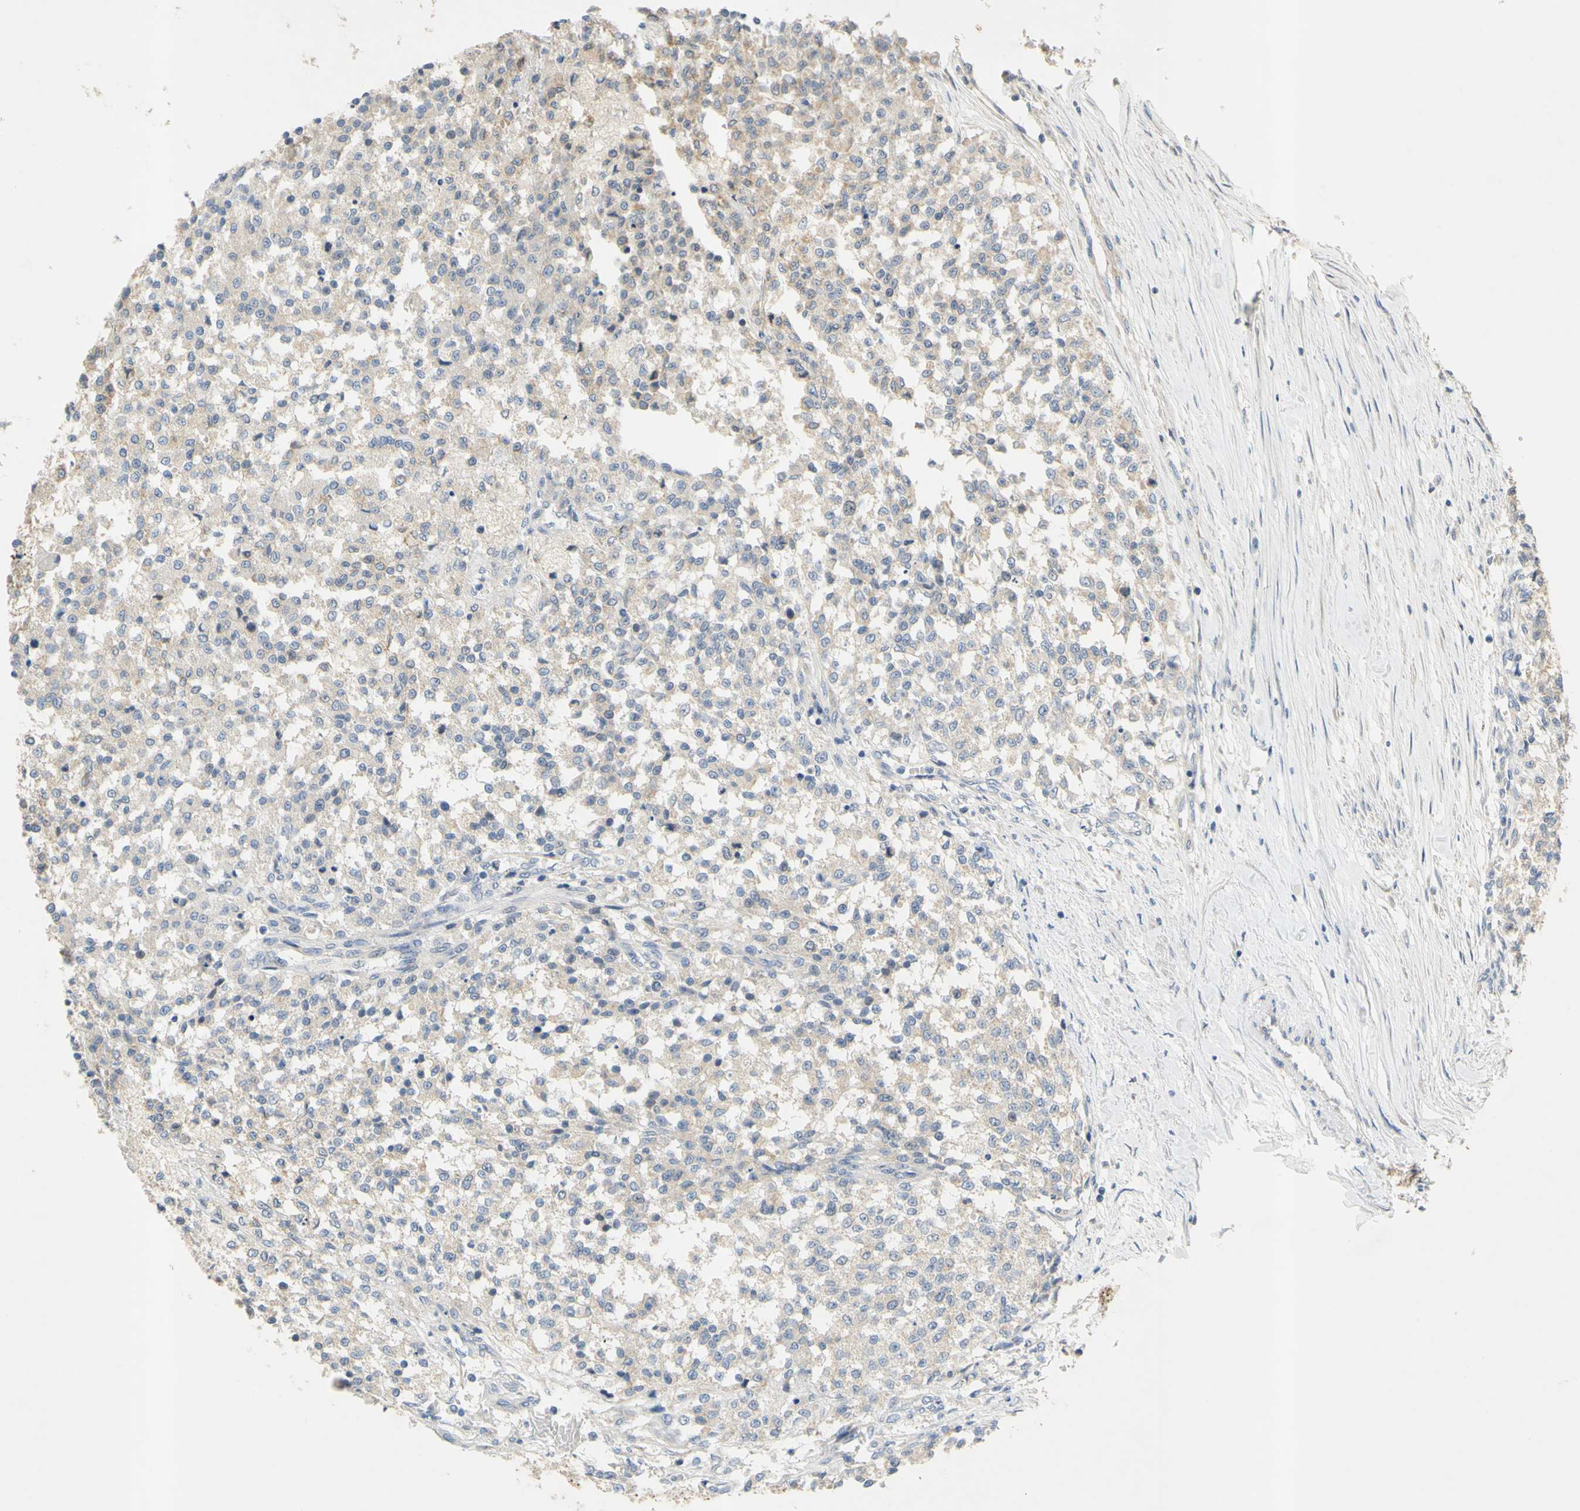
{"staining": {"intensity": "weak", "quantity": ">75%", "location": "cytoplasmic/membranous"}, "tissue": "testis cancer", "cell_type": "Tumor cells", "image_type": "cancer", "snomed": [{"axis": "morphology", "description": "Seminoma, NOS"}, {"axis": "topography", "description": "Testis"}], "caption": "Immunohistochemistry (IHC) micrograph of neoplastic tissue: human seminoma (testis) stained using immunohistochemistry demonstrates low levels of weak protein expression localized specifically in the cytoplasmic/membranous of tumor cells, appearing as a cytoplasmic/membranous brown color.", "gene": "CCNB2", "patient": {"sex": "male", "age": 59}}